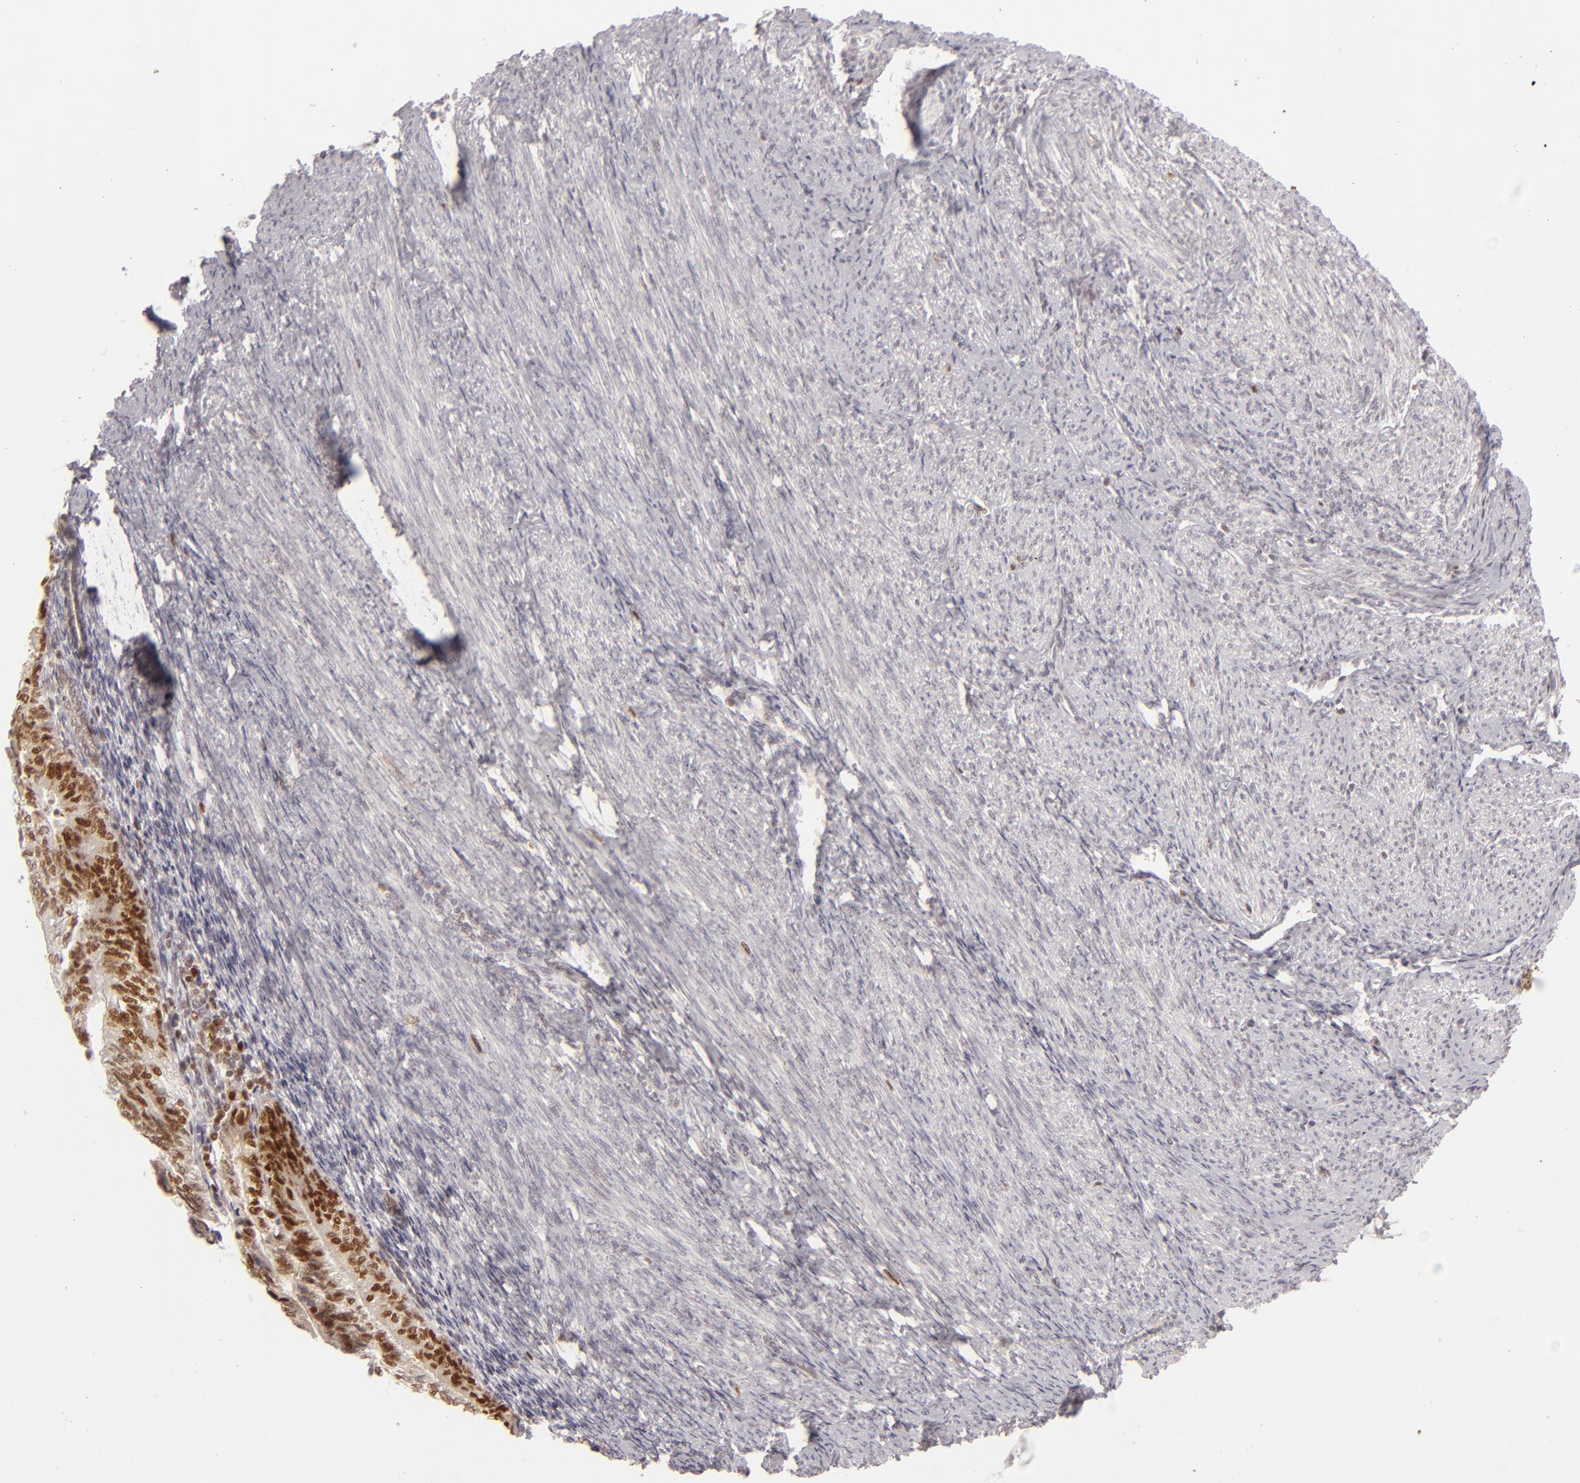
{"staining": {"intensity": "strong", "quantity": ">75%", "location": "nuclear"}, "tissue": "endometrial cancer", "cell_type": "Tumor cells", "image_type": "cancer", "snomed": [{"axis": "morphology", "description": "Adenocarcinoma, NOS"}, {"axis": "topography", "description": "Endometrium"}], "caption": "Adenocarcinoma (endometrial) stained with immunohistochemistry displays strong nuclear expression in about >75% of tumor cells. Nuclei are stained in blue.", "gene": "FEN1", "patient": {"sex": "female", "age": 55}}